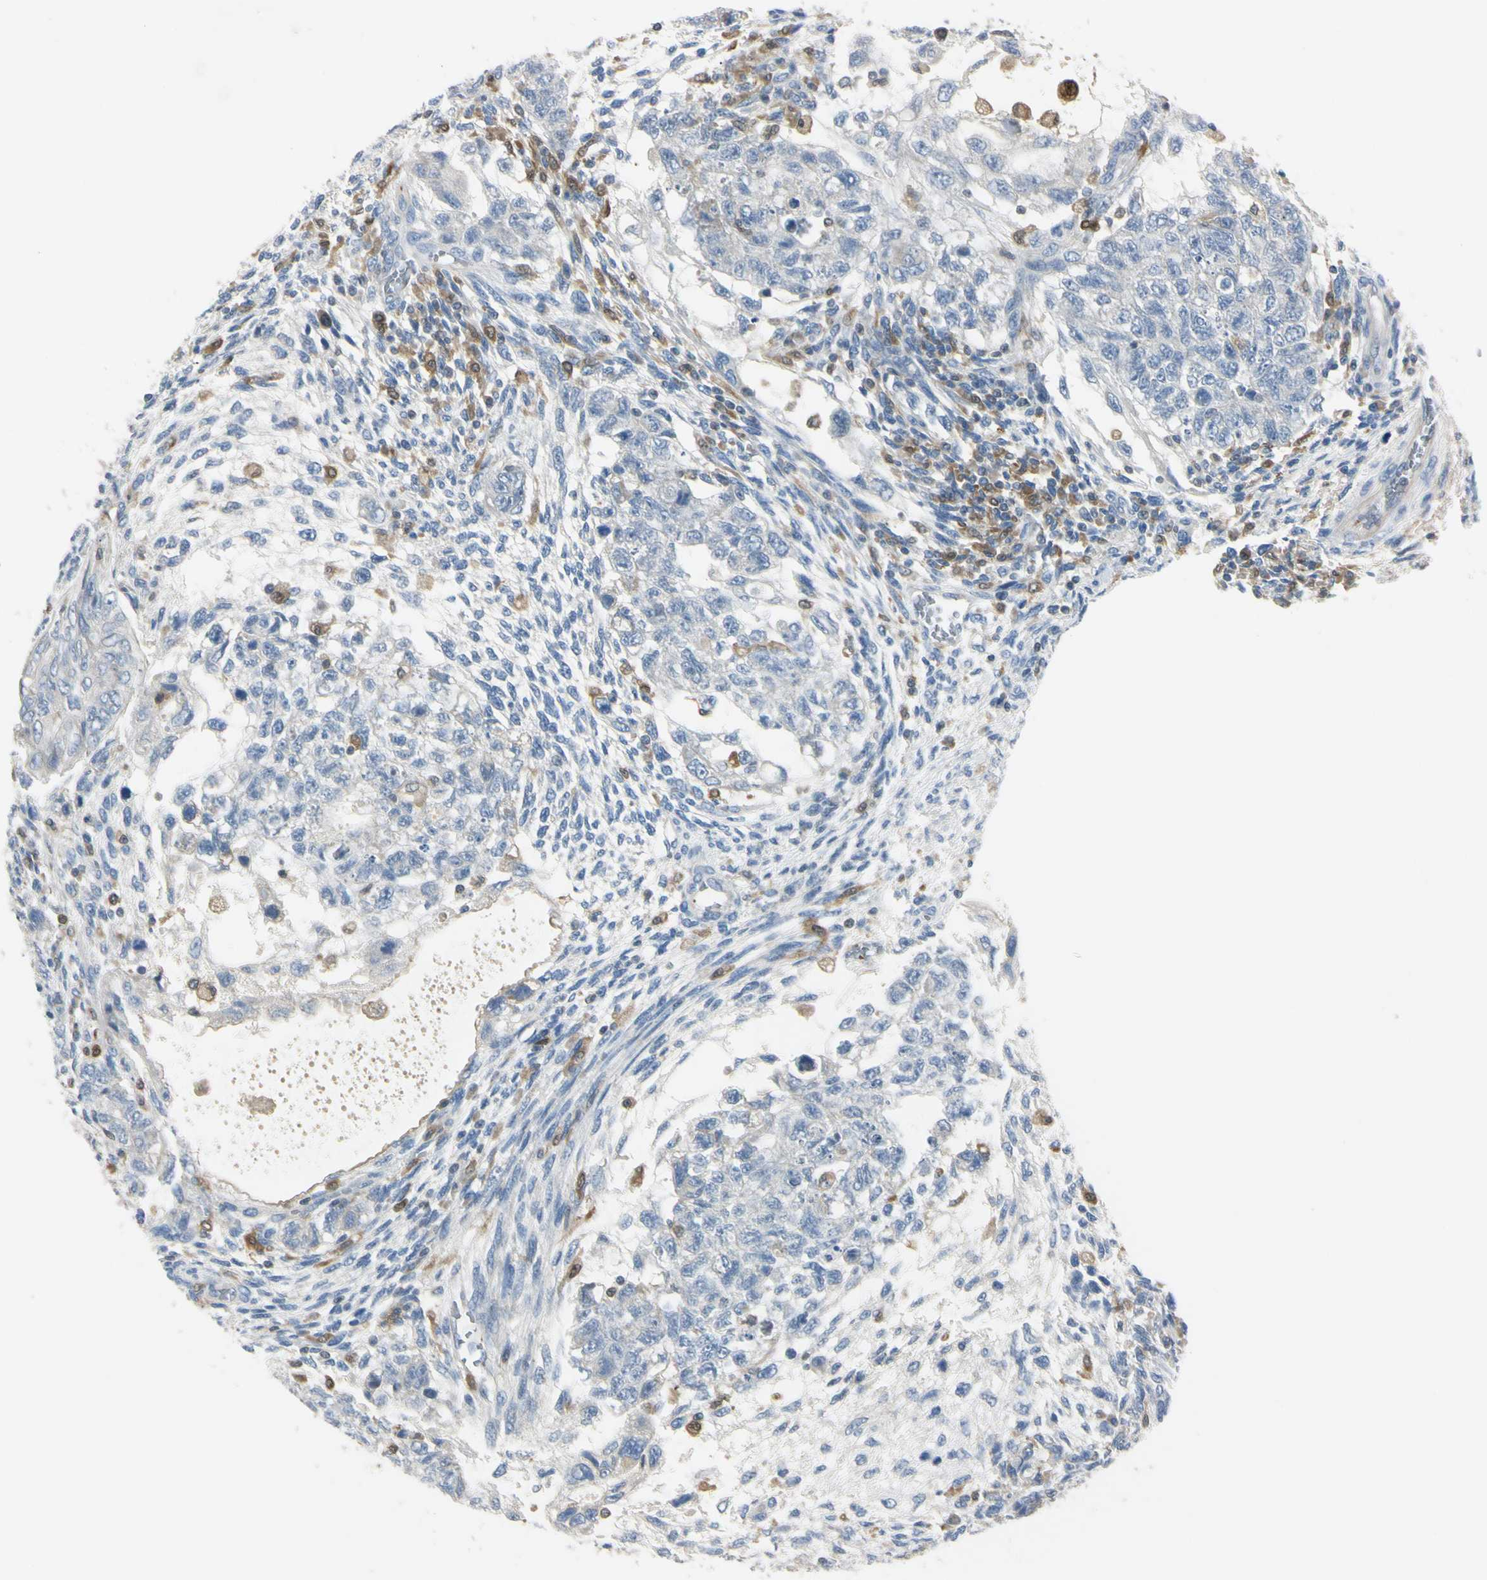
{"staining": {"intensity": "negative", "quantity": "none", "location": "none"}, "tissue": "testis cancer", "cell_type": "Tumor cells", "image_type": "cancer", "snomed": [{"axis": "morphology", "description": "Normal tissue, NOS"}, {"axis": "morphology", "description": "Carcinoma, Embryonal, NOS"}, {"axis": "topography", "description": "Testis"}], "caption": "High power microscopy micrograph of an immunohistochemistry (IHC) photomicrograph of embryonal carcinoma (testis), revealing no significant expression in tumor cells.", "gene": "CYRIB", "patient": {"sex": "male", "age": 36}}